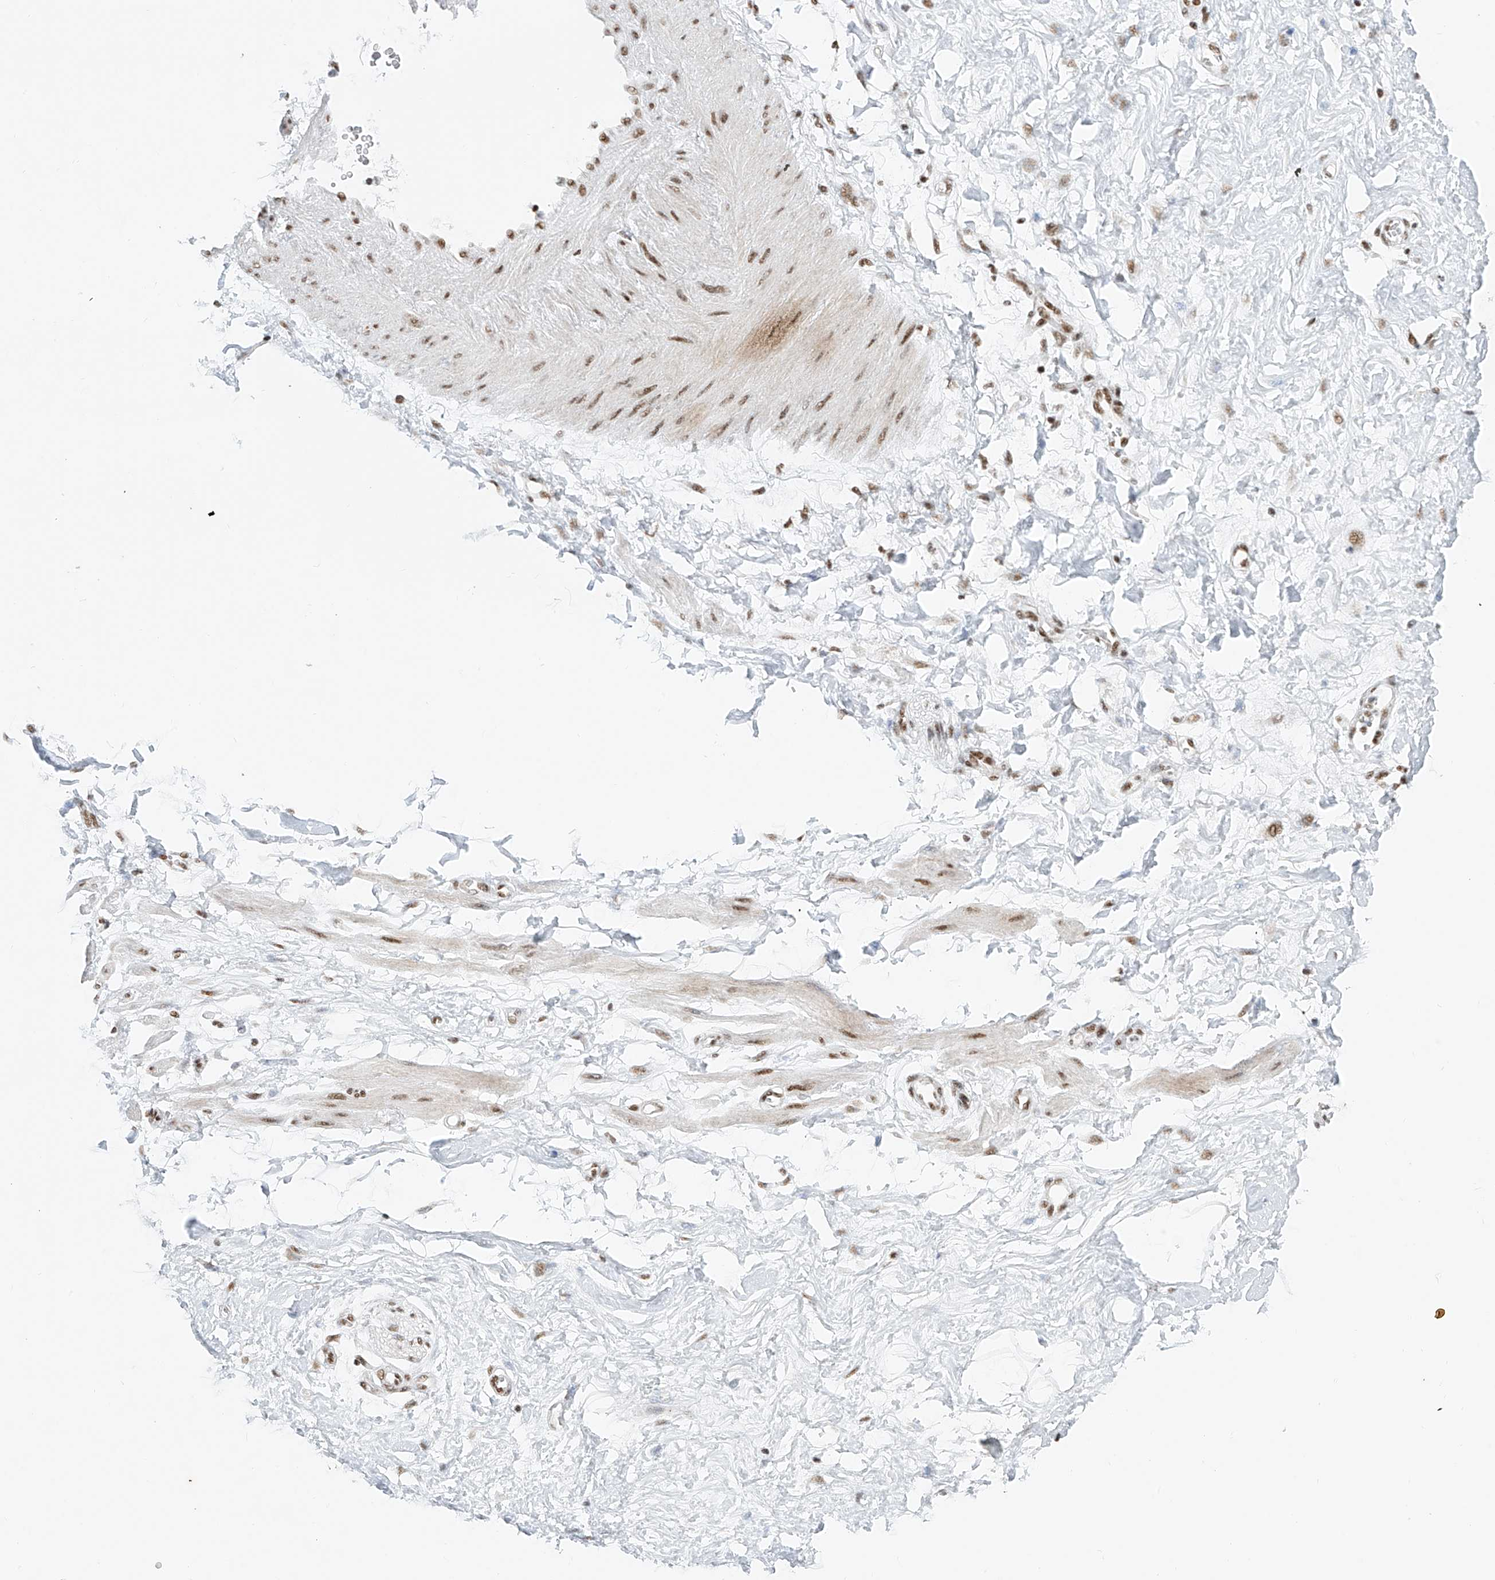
{"staining": {"intensity": "moderate", "quantity": ">75%", "location": "nuclear"}, "tissue": "adipose tissue", "cell_type": "Adipocytes", "image_type": "normal", "snomed": [{"axis": "morphology", "description": "Normal tissue, NOS"}, {"axis": "morphology", "description": "Adenocarcinoma, NOS"}, {"axis": "topography", "description": "Pancreas"}, {"axis": "topography", "description": "Peripheral nerve tissue"}], "caption": "Immunohistochemical staining of normal human adipose tissue demonstrates medium levels of moderate nuclear positivity in about >75% of adipocytes. The protein is stained brown, and the nuclei are stained in blue (DAB (3,3'-diaminobenzidine) IHC with brightfield microscopy, high magnification).", "gene": "TAF4", "patient": {"sex": "male", "age": 59}}